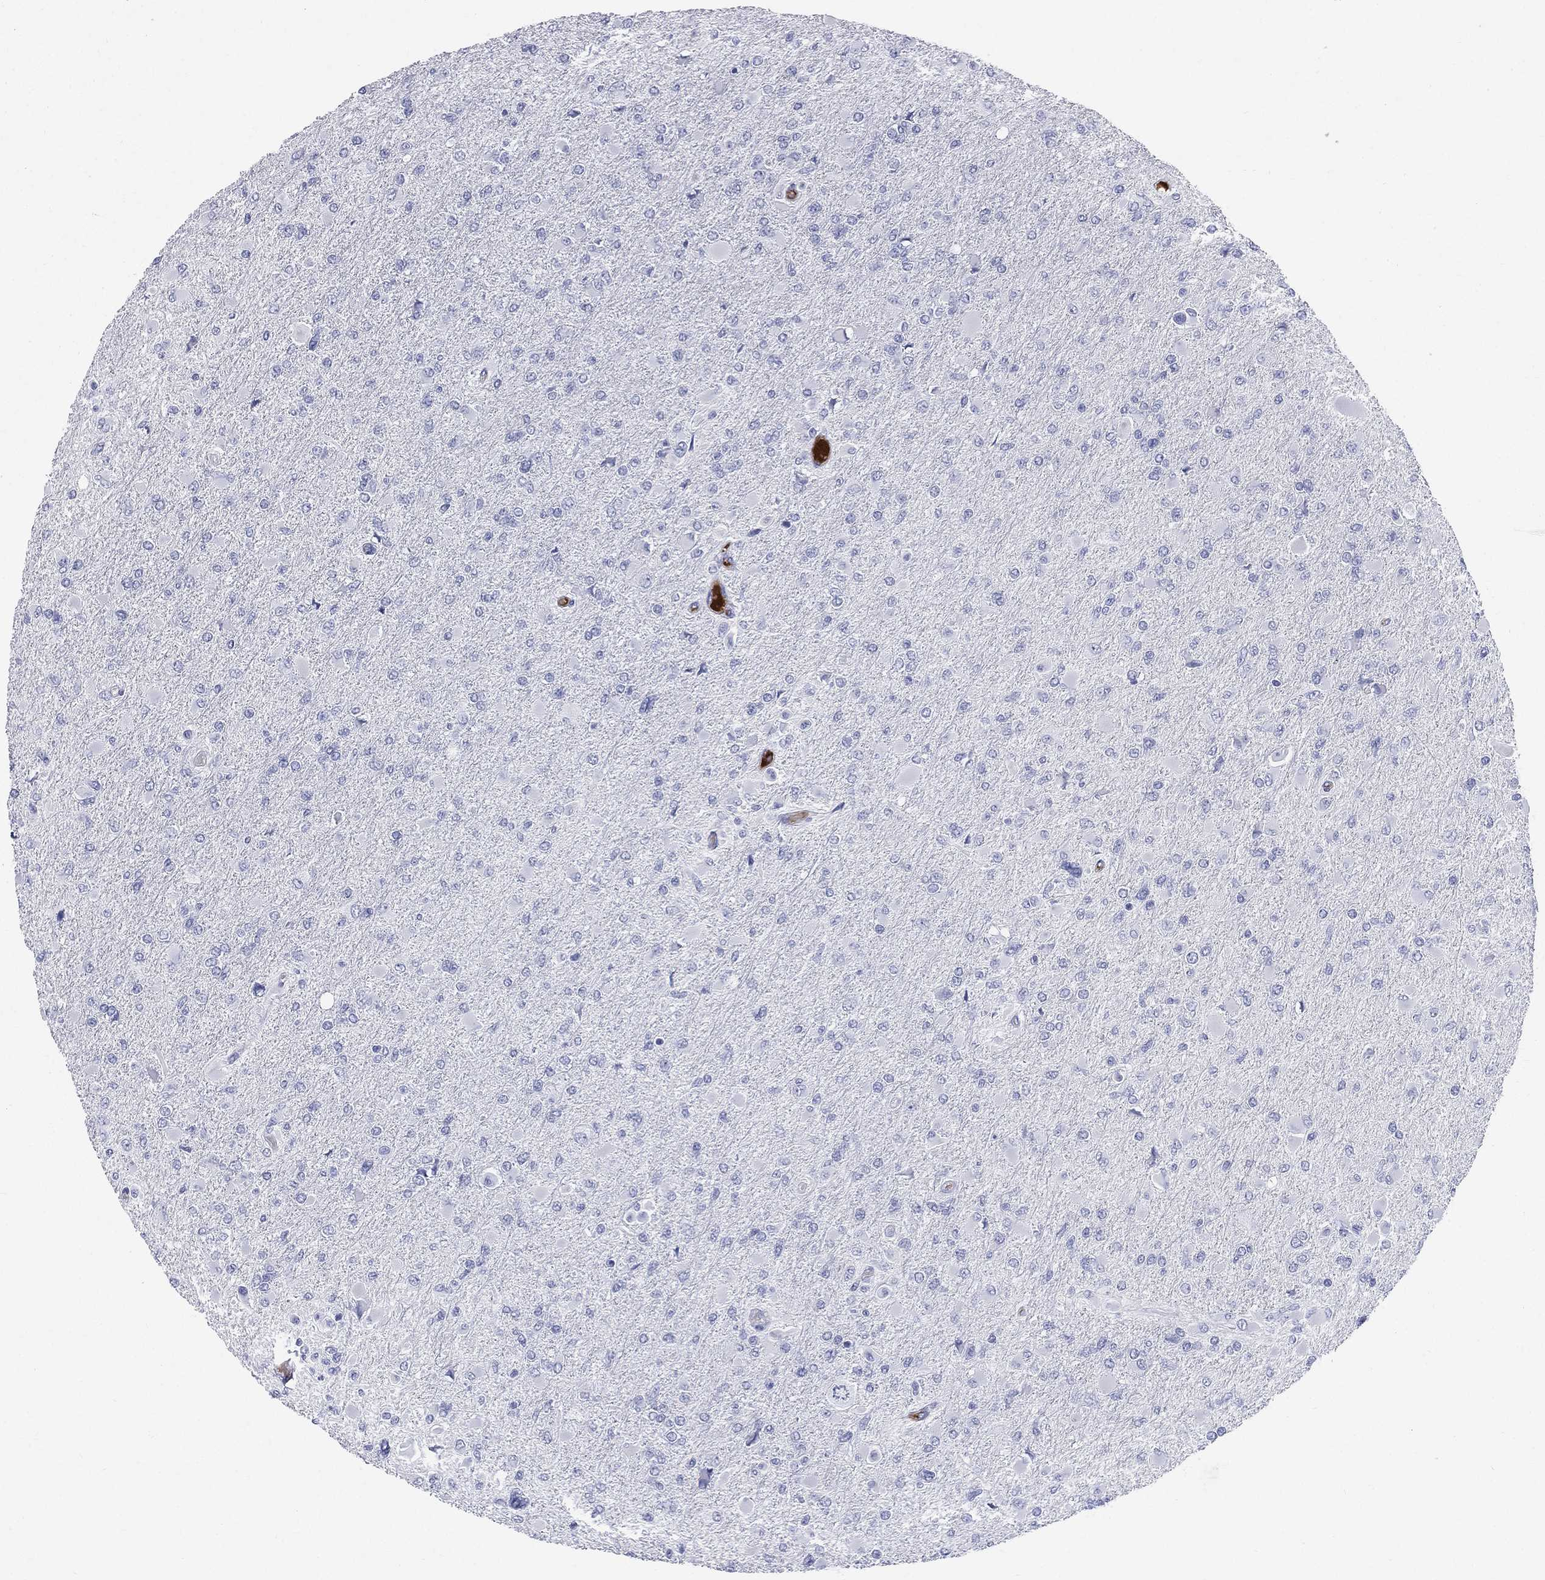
{"staining": {"intensity": "negative", "quantity": "none", "location": "none"}, "tissue": "glioma", "cell_type": "Tumor cells", "image_type": "cancer", "snomed": [{"axis": "morphology", "description": "Glioma, malignant, High grade"}, {"axis": "topography", "description": "Cerebral cortex"}], "caption": "IHC micrograph of glioma stained for a protein (brown), which displays no expression in tumor cells.", "gene": "HP", "patient": {"sex": "female", "age": 36}}